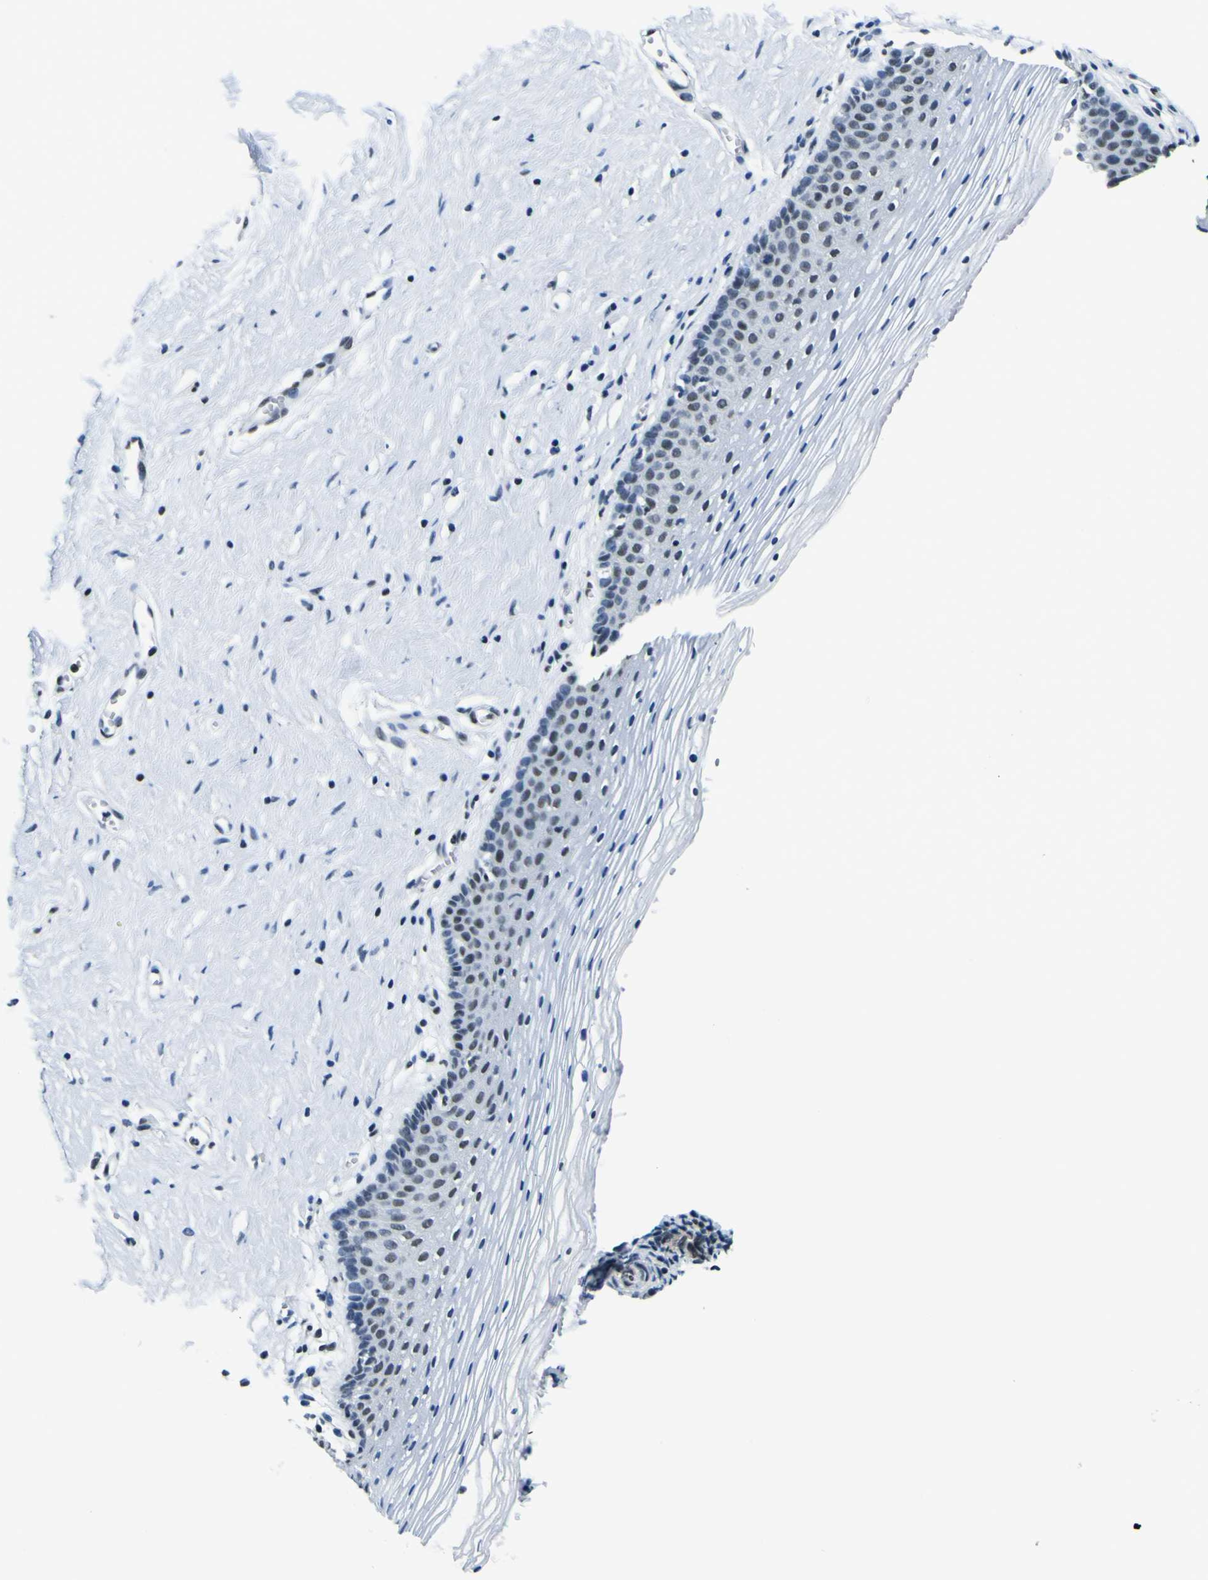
{"staining": {"intensity": "weak", "quantity": "<25%", "location": "nuclear"}, "tissue": "vagina", "cell_type": "Squamous epithelial cells", "image_type": "normal", "snomed": [{"axis": "morphology", "description": "Normal tissue, NOS"}, {"axis": "topography", "description": "Vagina"}], "caption": "An IHC micrograph of benign vagina is shown. There is no staining in squamous epithelial cells of vagina.", "gene": "SP1", "patient": {"sex": "female", "age": 32}}